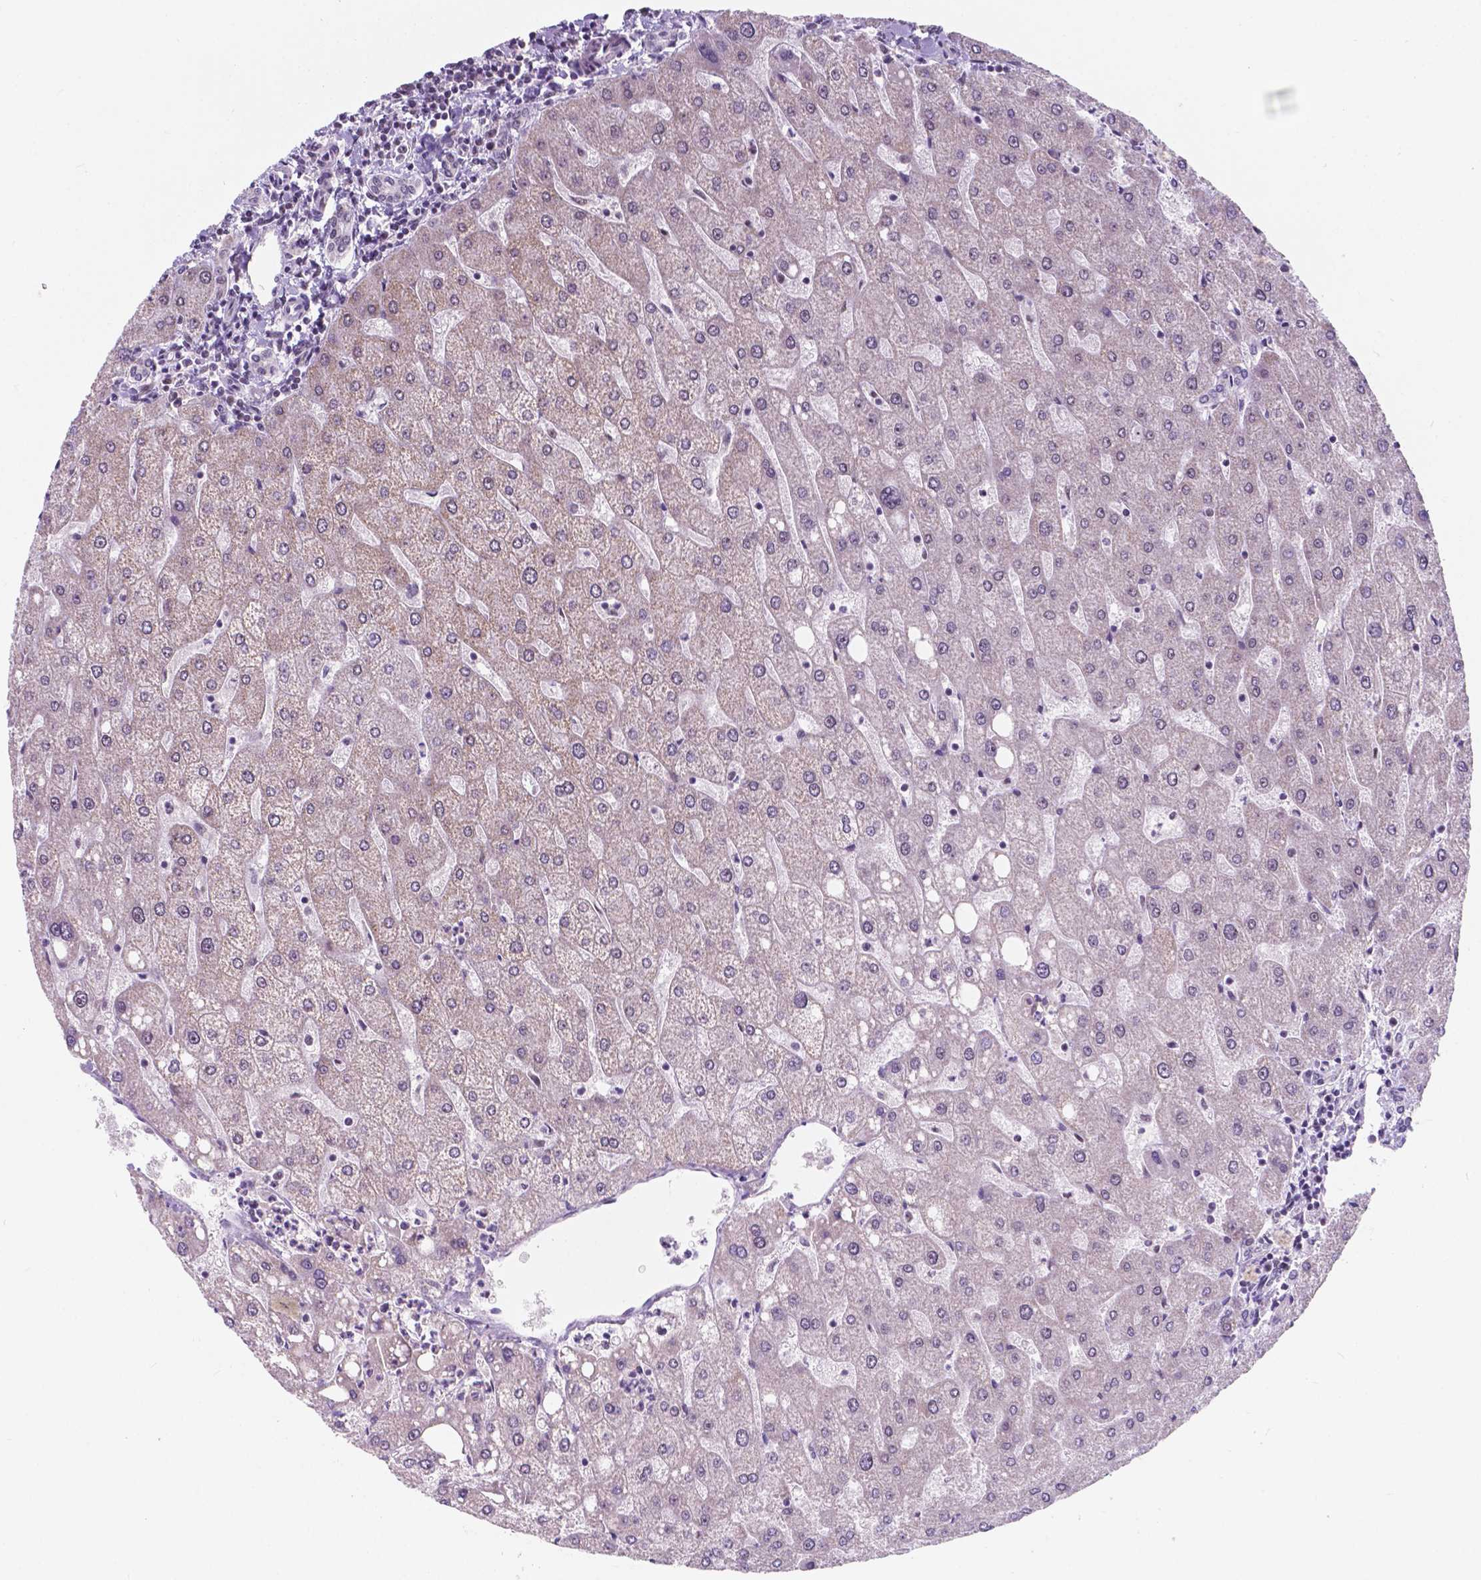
{"staining": {"intensity": "negative", "quantity": "none", "location": "none"}, "tissue": "liver", "cell_type": "Cholangiocytes", "image_type": "normal", "snomed": [{"axis": "morphology", "description": "Normal tissue, NOS"}, {"axis": "topography", "description": "Liver"}], "caption": "Immunohistochemical staining of unremarkable liver demonstrates no significant positivity in cholangiocytes.", "gene": "BCAS2", "patient": {"sex": "male", "age": 67}}